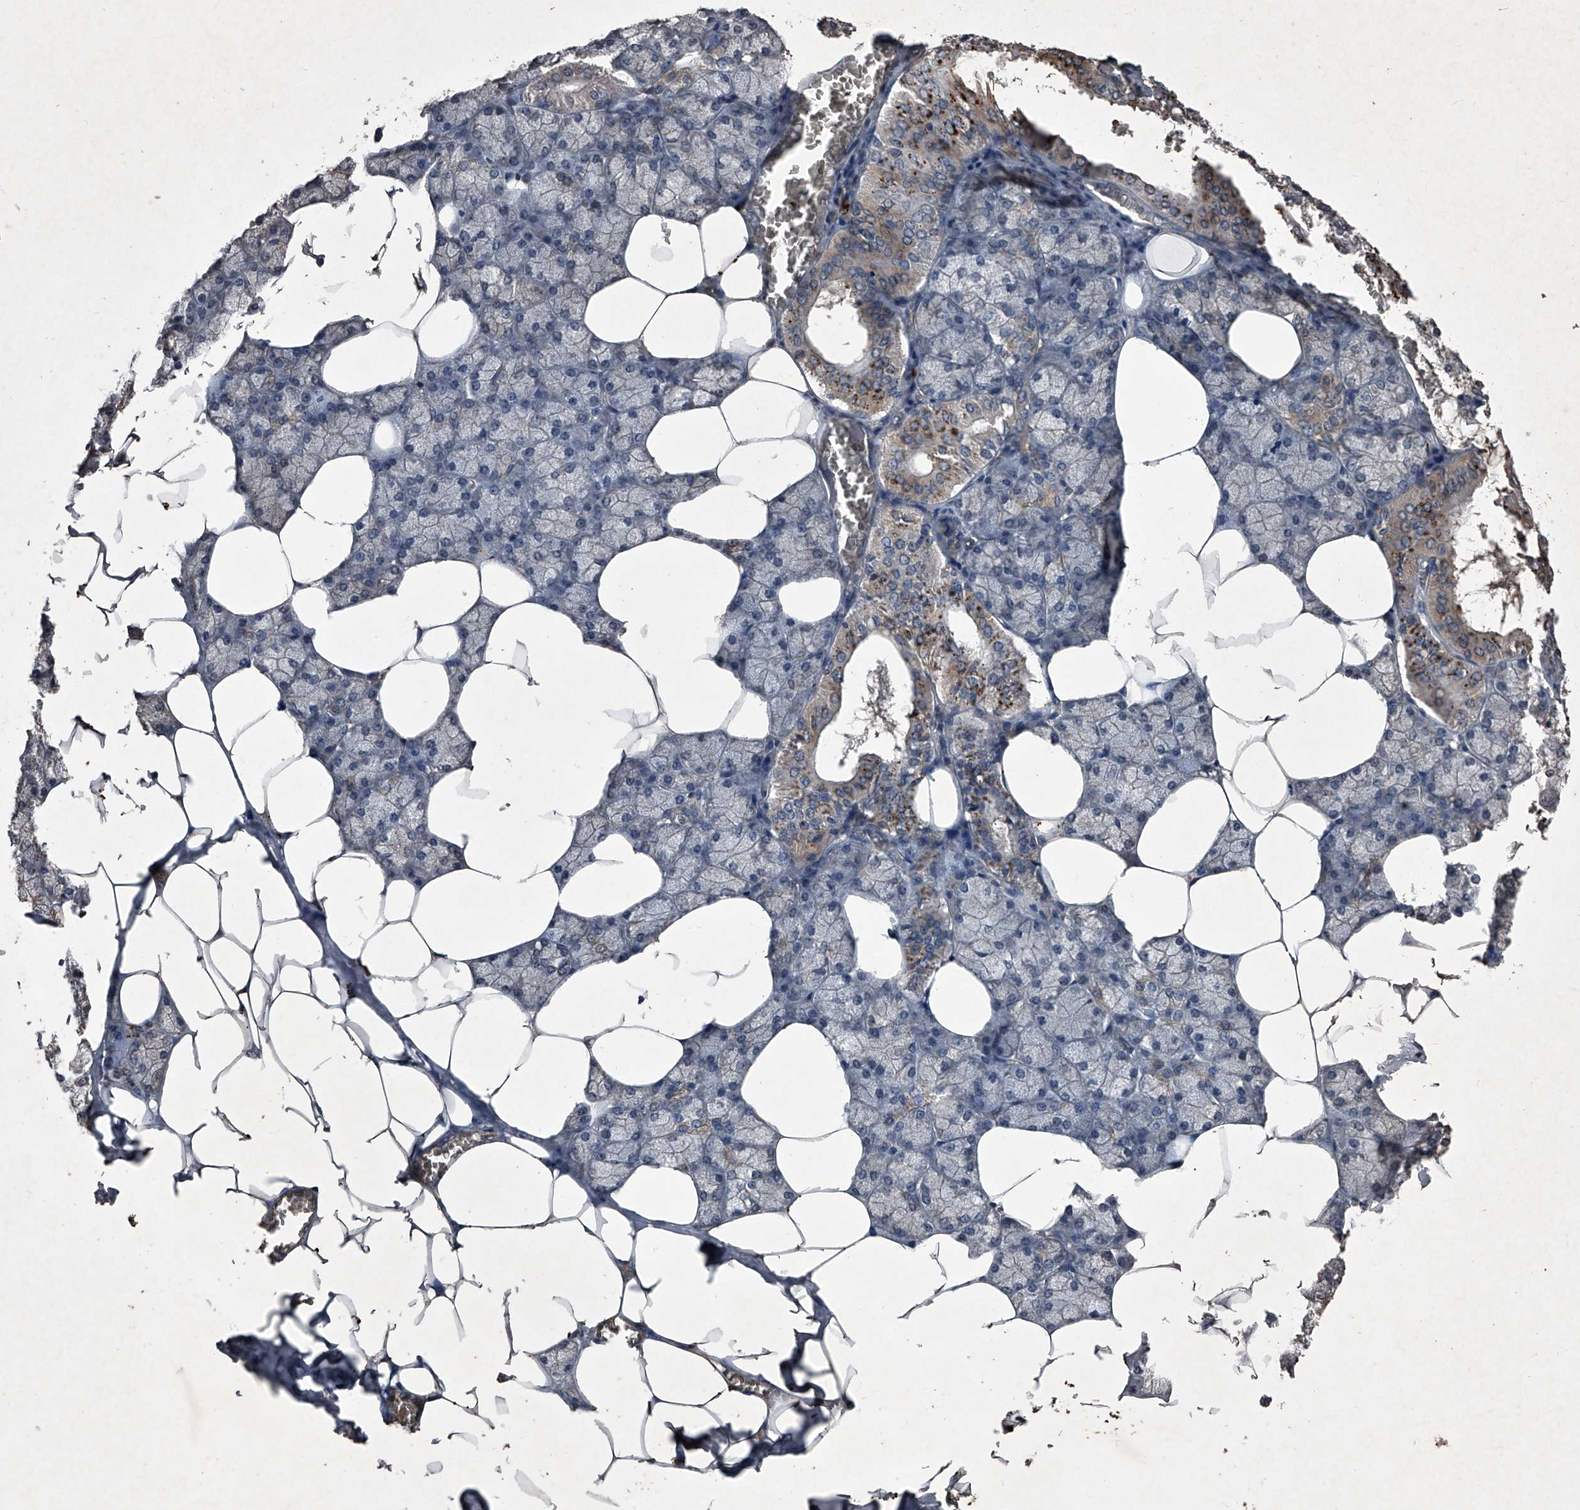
{"staining": {"intensity": "moderate", "quantity": "<25%", "location": "cytoplasmic/membranous"}, "tissue": "salivary gland", "cell_type": "Glandular cells", "image_type": "normal", "snomed": [{"axis": "morphology", "description": "Normal tissue, NOS"}, {"axis": "topography", "description": "Salivary gland"}], "caption": "A photomicrograph showing moderate cytoplasmic/membranous positivity in about <25% of glandular cells in benign salivary gland, as visualized by brown immunohistochemical staining.", "gene": "MAPKAP1", "patient": {"sex": "male", "age": 62}}